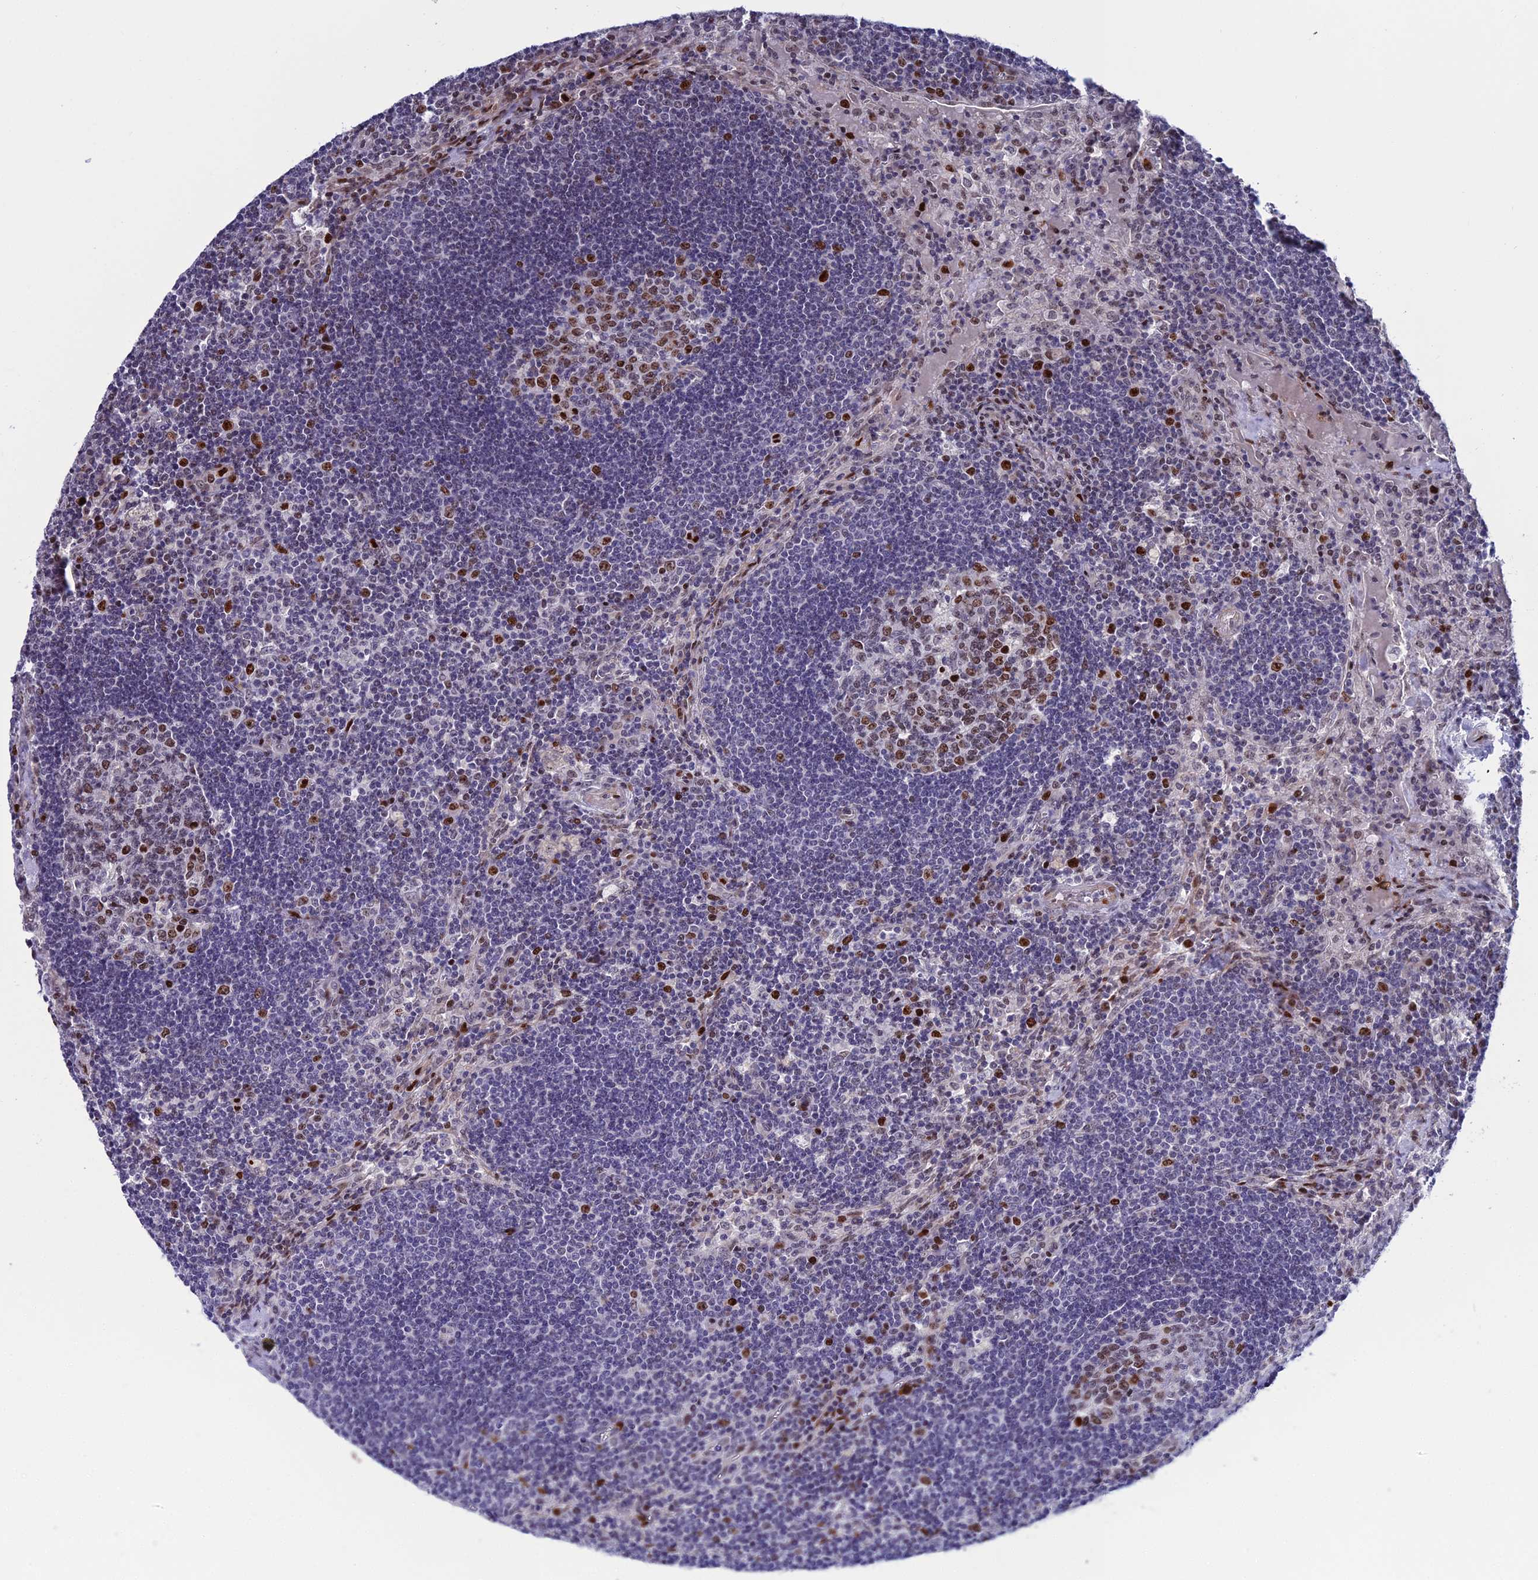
{"staining": {"intensity": "moderate", "quantity": "25%-75%", "location": "nuclear"}, "tissue": "lymph node", "cell_type": "Germinal center cells", "image_type": "normal", "snomed": [{"axis": "morphology", "description": "Normal tissue, NOS"}, {"axis": "topography", "description": "Lymph node"}], "caption": "A micrograph showing moderate nuclear expression in approximately 25%-75% of germinal center cells in normal lymph node, as visualized by brown immunohistochemical staining.", "gene": "TAF9B", "patient": {"sex": "male", "age": 58}}